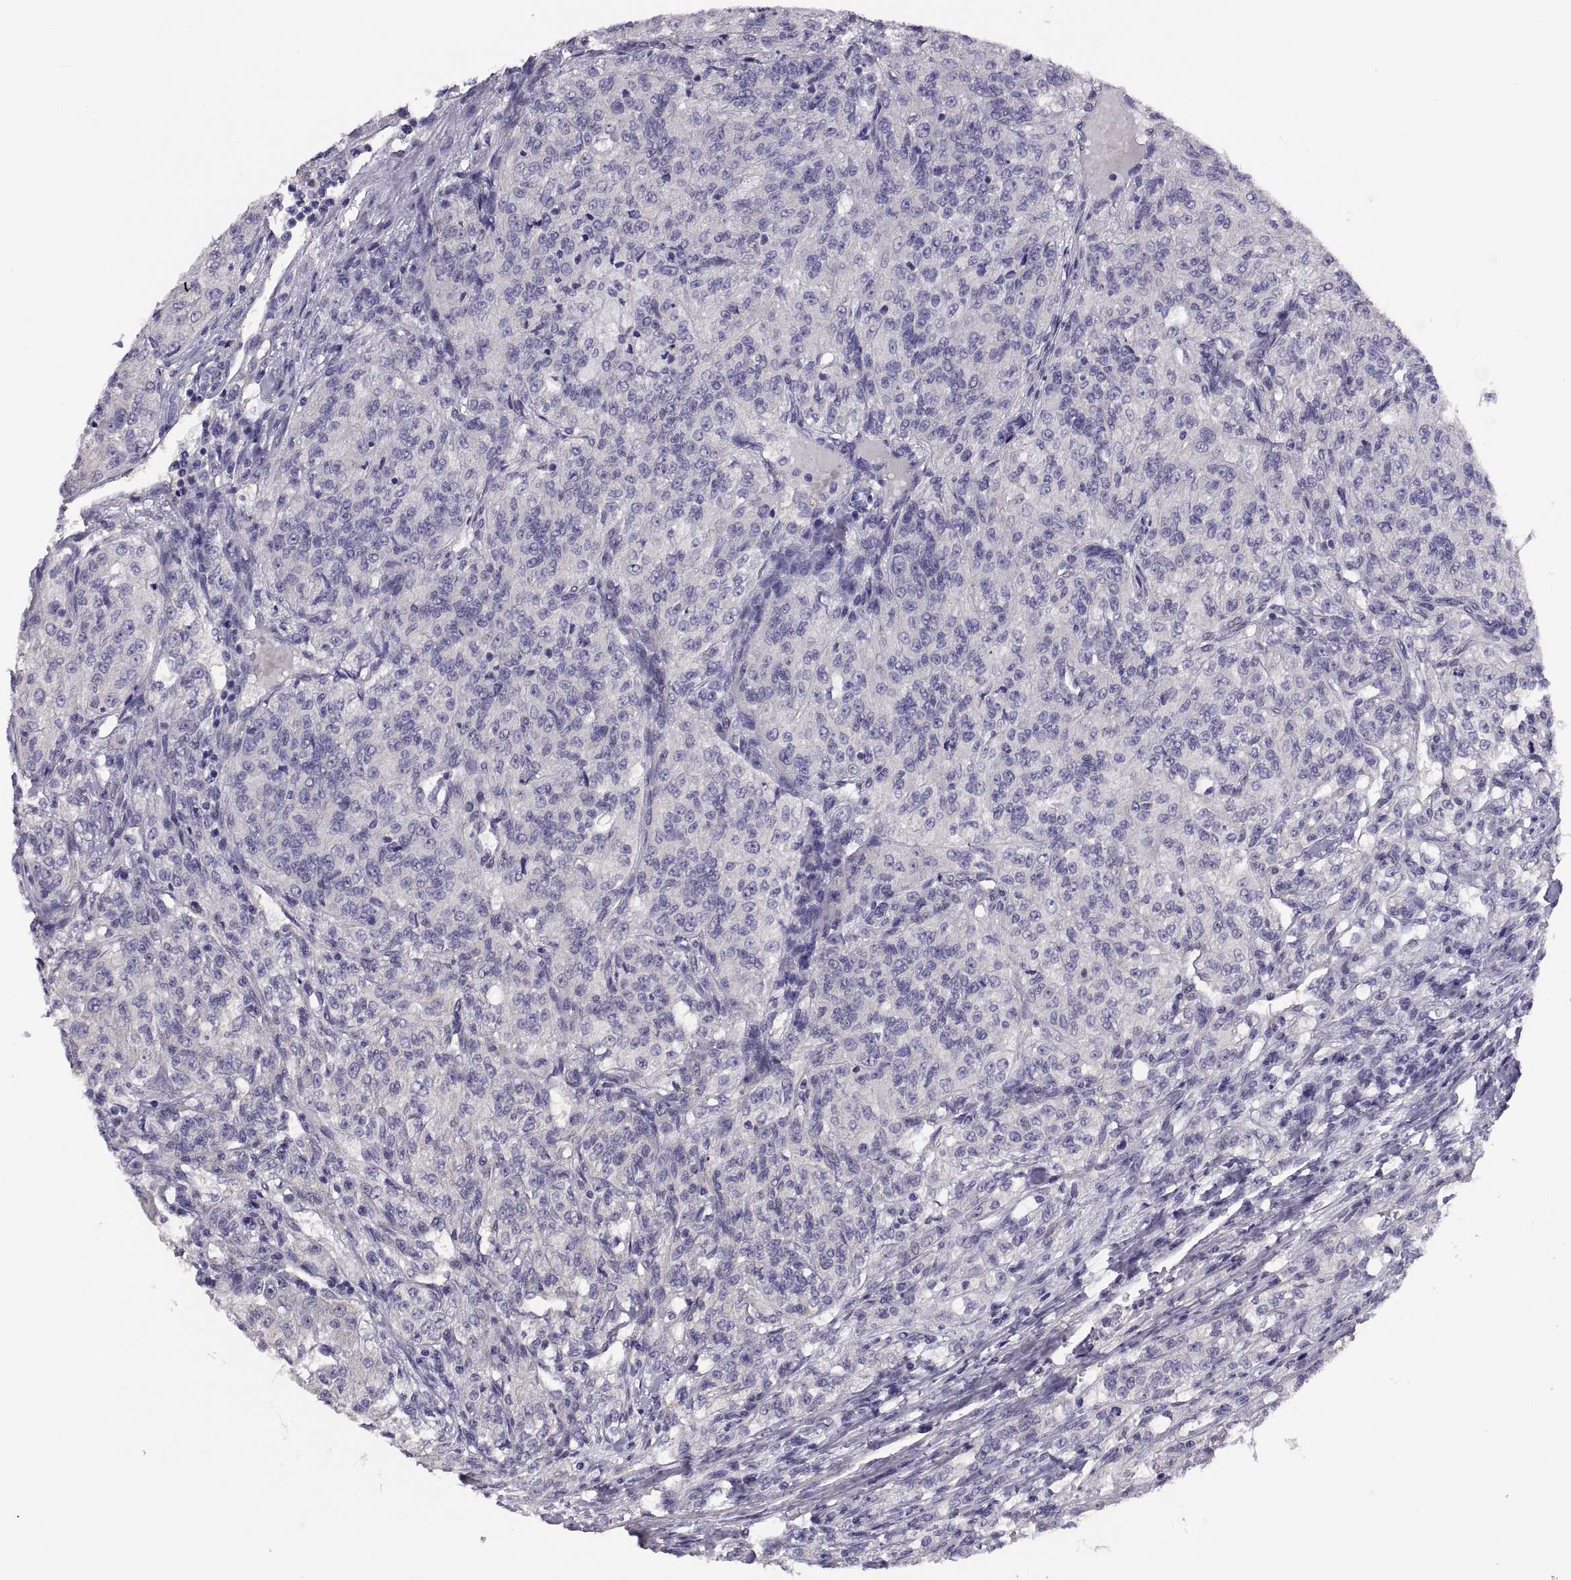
{"staining": {"intensity": "negative", "quantity": "none", "location": "none"}, "tissue": "renal cancer", "cell_type": "Tumor cells", "image_type": "cancer", "snomed": [{"axis": "morphology", "description": "Adenocarcinoma, NOS"}, {"axis": "topography", "description": "Kidney"}], "caption": "DAB immunohistochemical staining of renal adenocarcinoma shows no significant staining in tumor cells.", "gene": "STRC", "patient": {"sex": "female", "age": 63}}